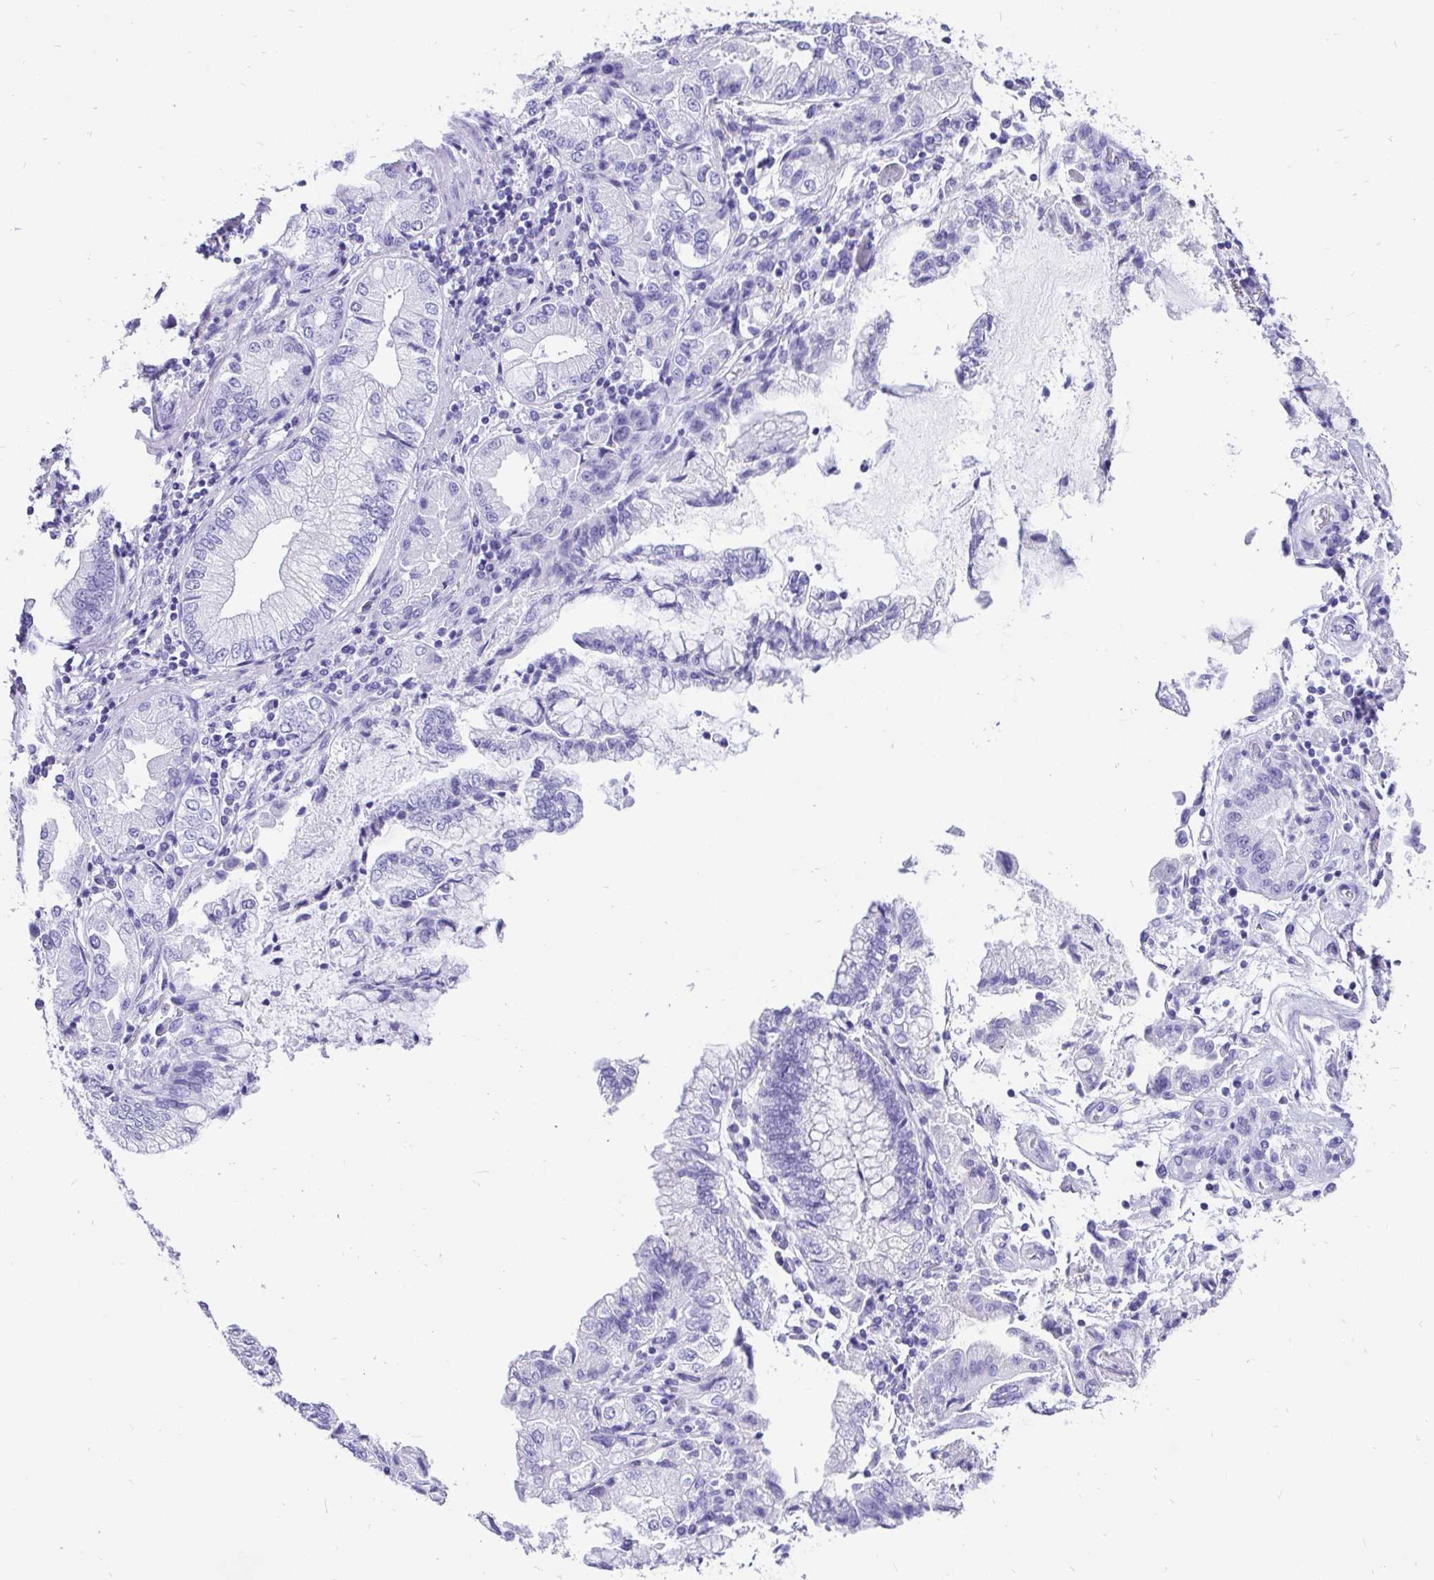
{"staining": {"intensity": "negative", "quantity": "none", "location": "none"}, "tissue": "stomach cancer", "cell_type": "Tumor cells", "image_type": "cancer", "snomed": [{"axis": "morphology", "description": "Adenocarcinoma, NOS"}, {"axis": "topography", "description": "Stomach, upper"}], "caption": "Photomicrograph shows no significant protein expression in tumor cells of adenocarcinoma (stomach). (Brightfield microscopy of DAB IHC at high magnification).", "gene": "KRT13", "patient": {"sex": "female", "age": 74}}